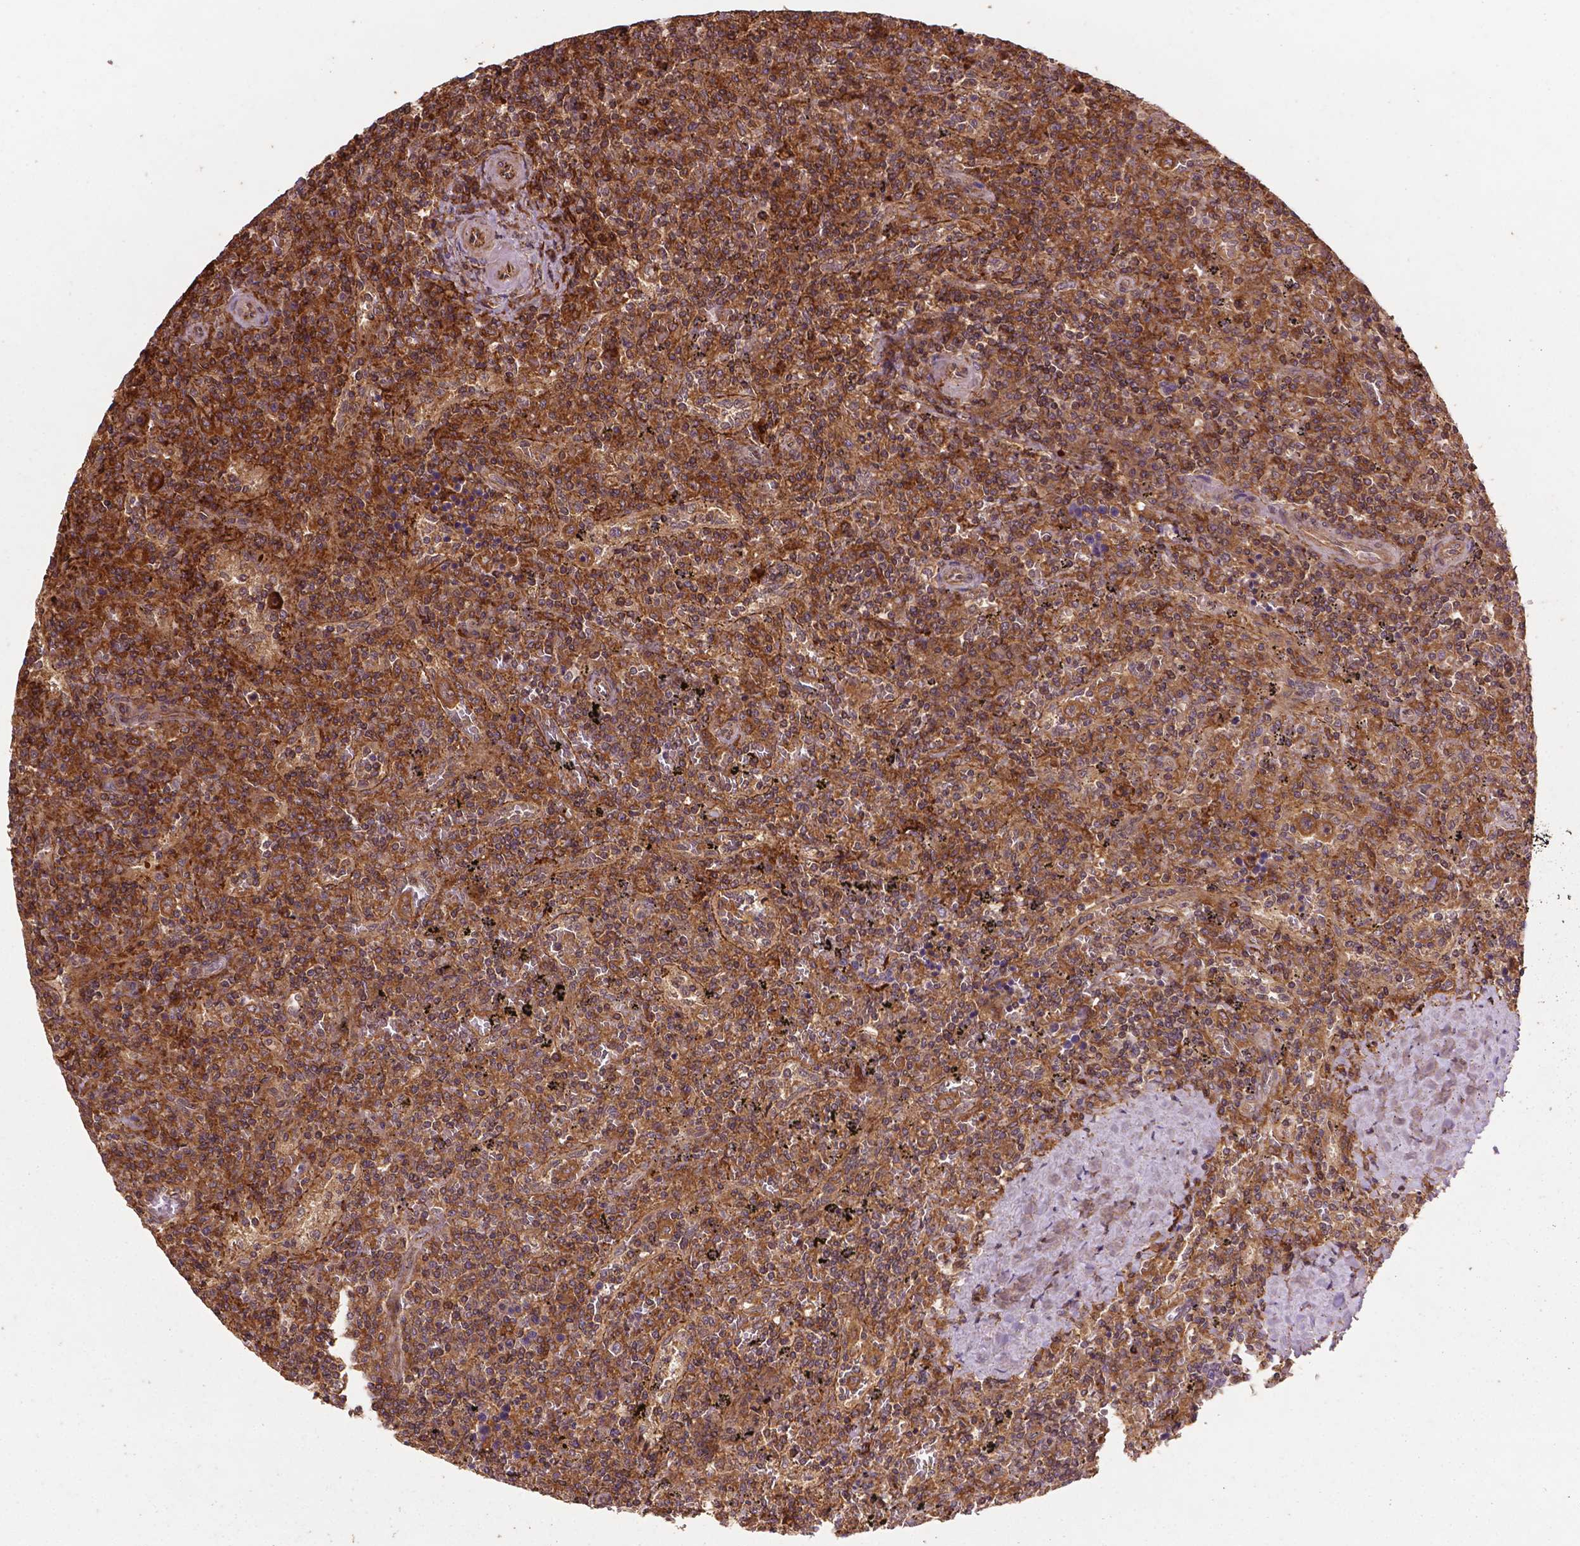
{"staining": {"intensity": "moderate", "quantity": ">75%", "location": "cytoplasmic/membranous"}, "tissue": "lymphoma", "cell_type": "Tumor cells", "image_type": "cancer", "snomed": [{"axis": "morphology", "description": "Malignant lymphoma, non-Hodgkin's type, Low grade"}, {"axis": "topography", "description": "Spleen"}], "caption": "Immunohistochemistry (IHC) of malignant lymphoma, non-Hodgkin's type (low-grade) reveals medium levels of moderate cytoplasmic/membranous positivity in about >75% of tumor cells.", "gene": "ZMYND19", "patient": {"sex": "male", "age": 62}}